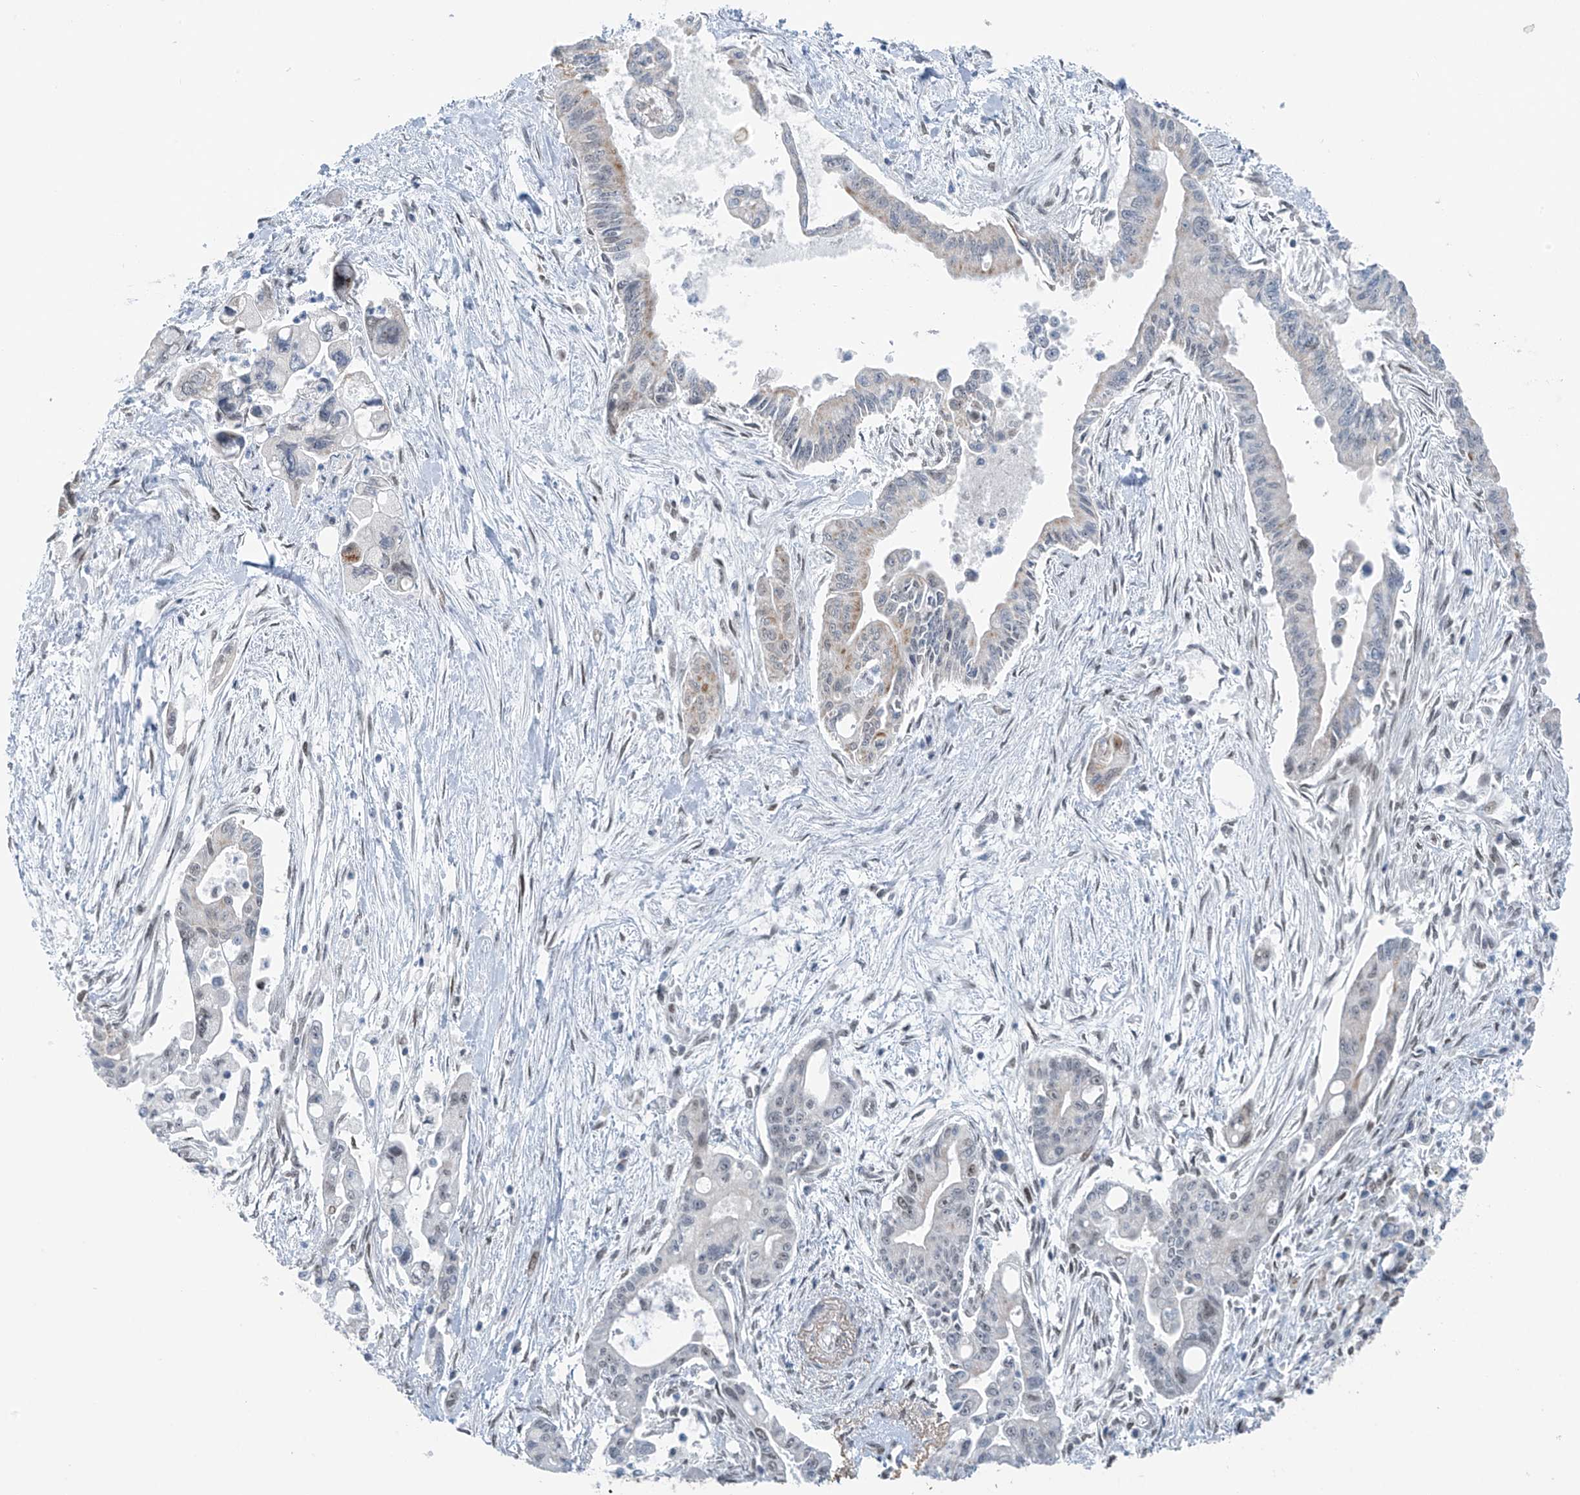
{"staining": {"intensity": "weak", "quantity": "<25%", "location": "cytoplasmic/membranous"}, "tissue": "pancreatic cancer", "cell_type": "Tumor cells", "image_type": "cancer", "snomed": [{"axis": "morphology", "description": "Adenocarcinoma, NOS"}, {"axis": "topography", "description": "Pancreas"}], "caption": "Human adenocarcinoma (pancreatic) stained for a protein using immunohistochemistry reveals no staining in tumor cells.", "gene": "WRNIP1", "patient": {"sex": "male", "age": 70}}